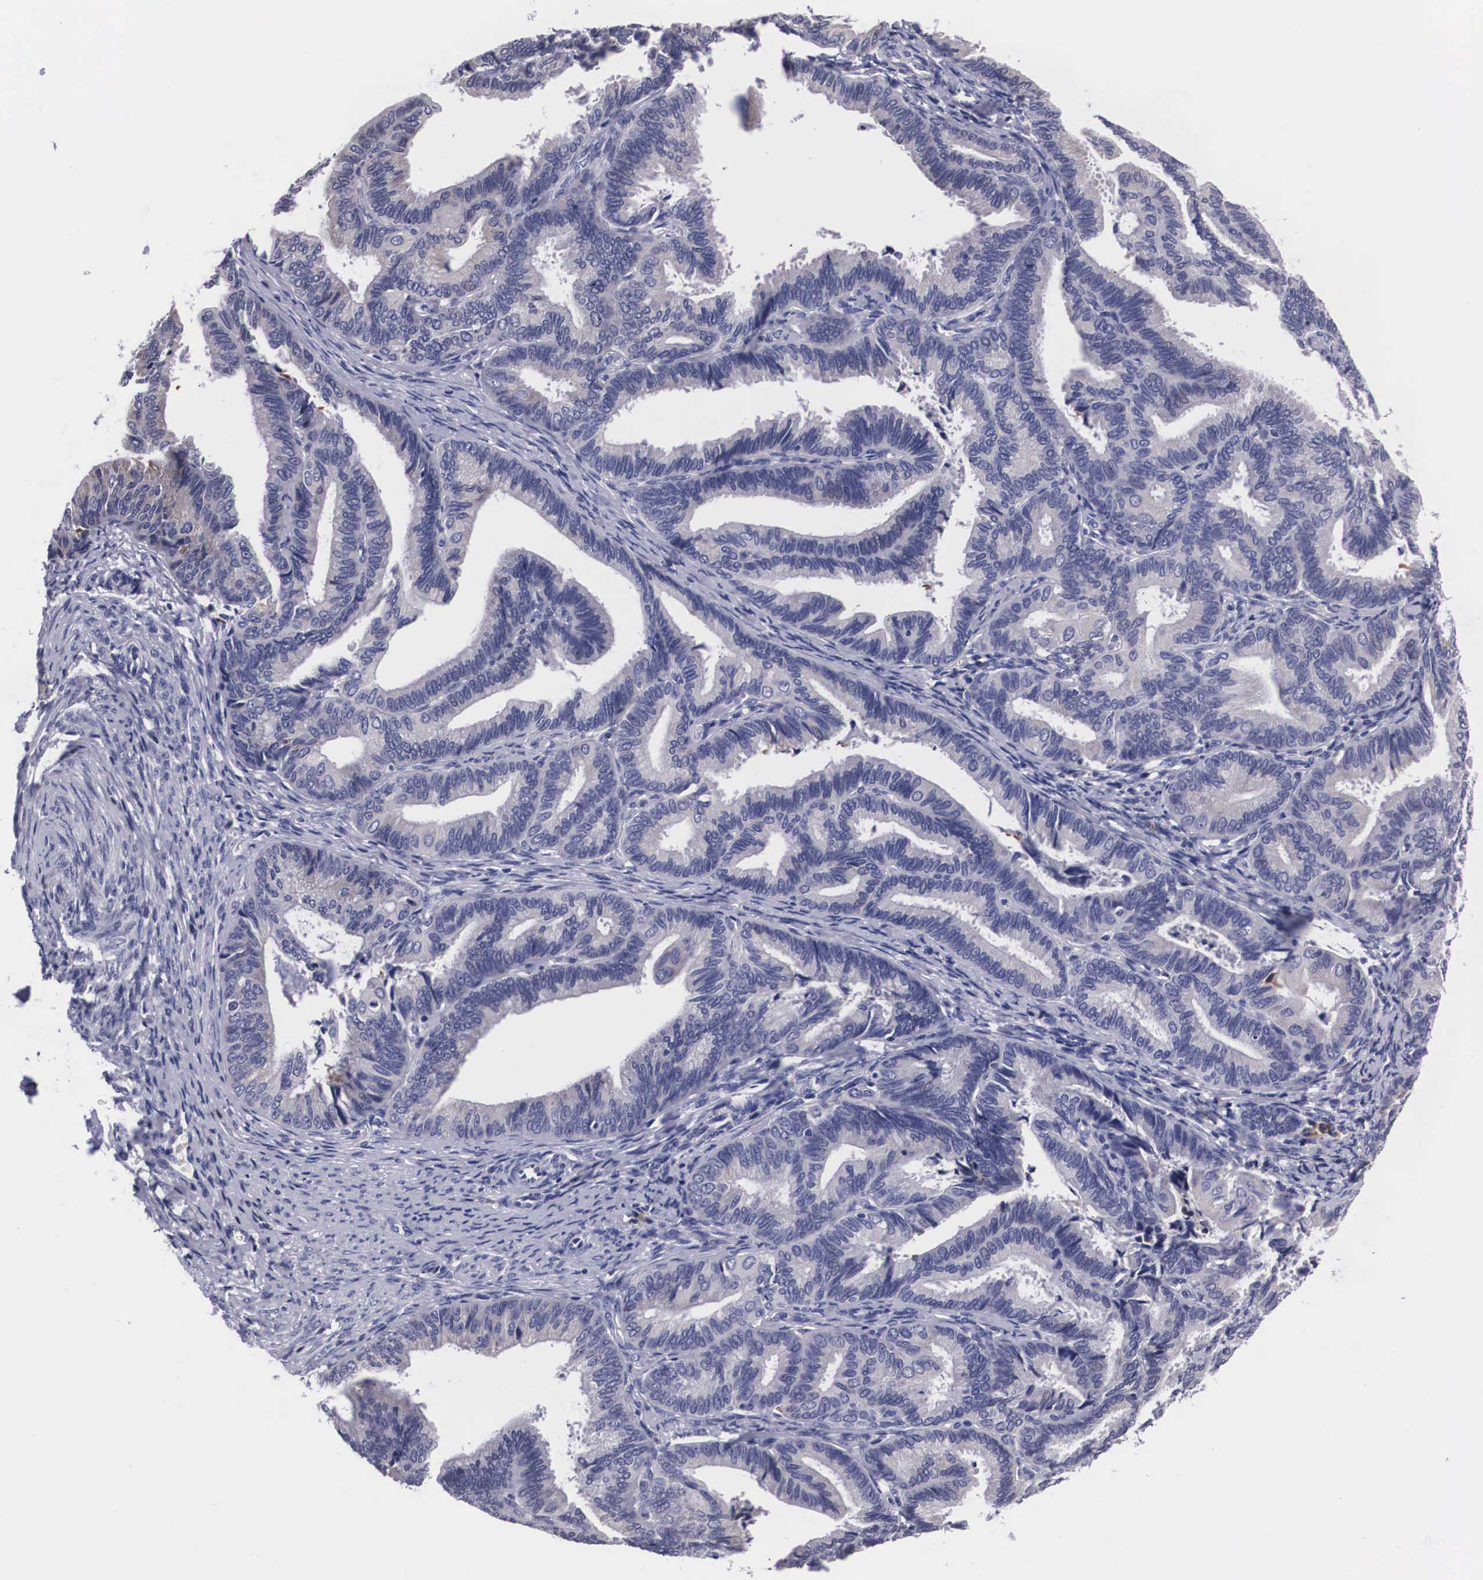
{"staining": {"intensity": "negative", "quantity": "none", "location": "none"}, "tissue": "endometrial cancer", "cell_type": "Tumor cells", "image_type": "cancer", "snomed": [{"axis": "morphology", "description": "Adenocarcinoma, NOS"}, {"axis": "topography", "description": "Endometrium"}], "caption": "IHC of human endometrial cancer exhibits no staining in tumor cells.", "gene": "CRELD2", "patient": {"sex": "female", "age": 63}}